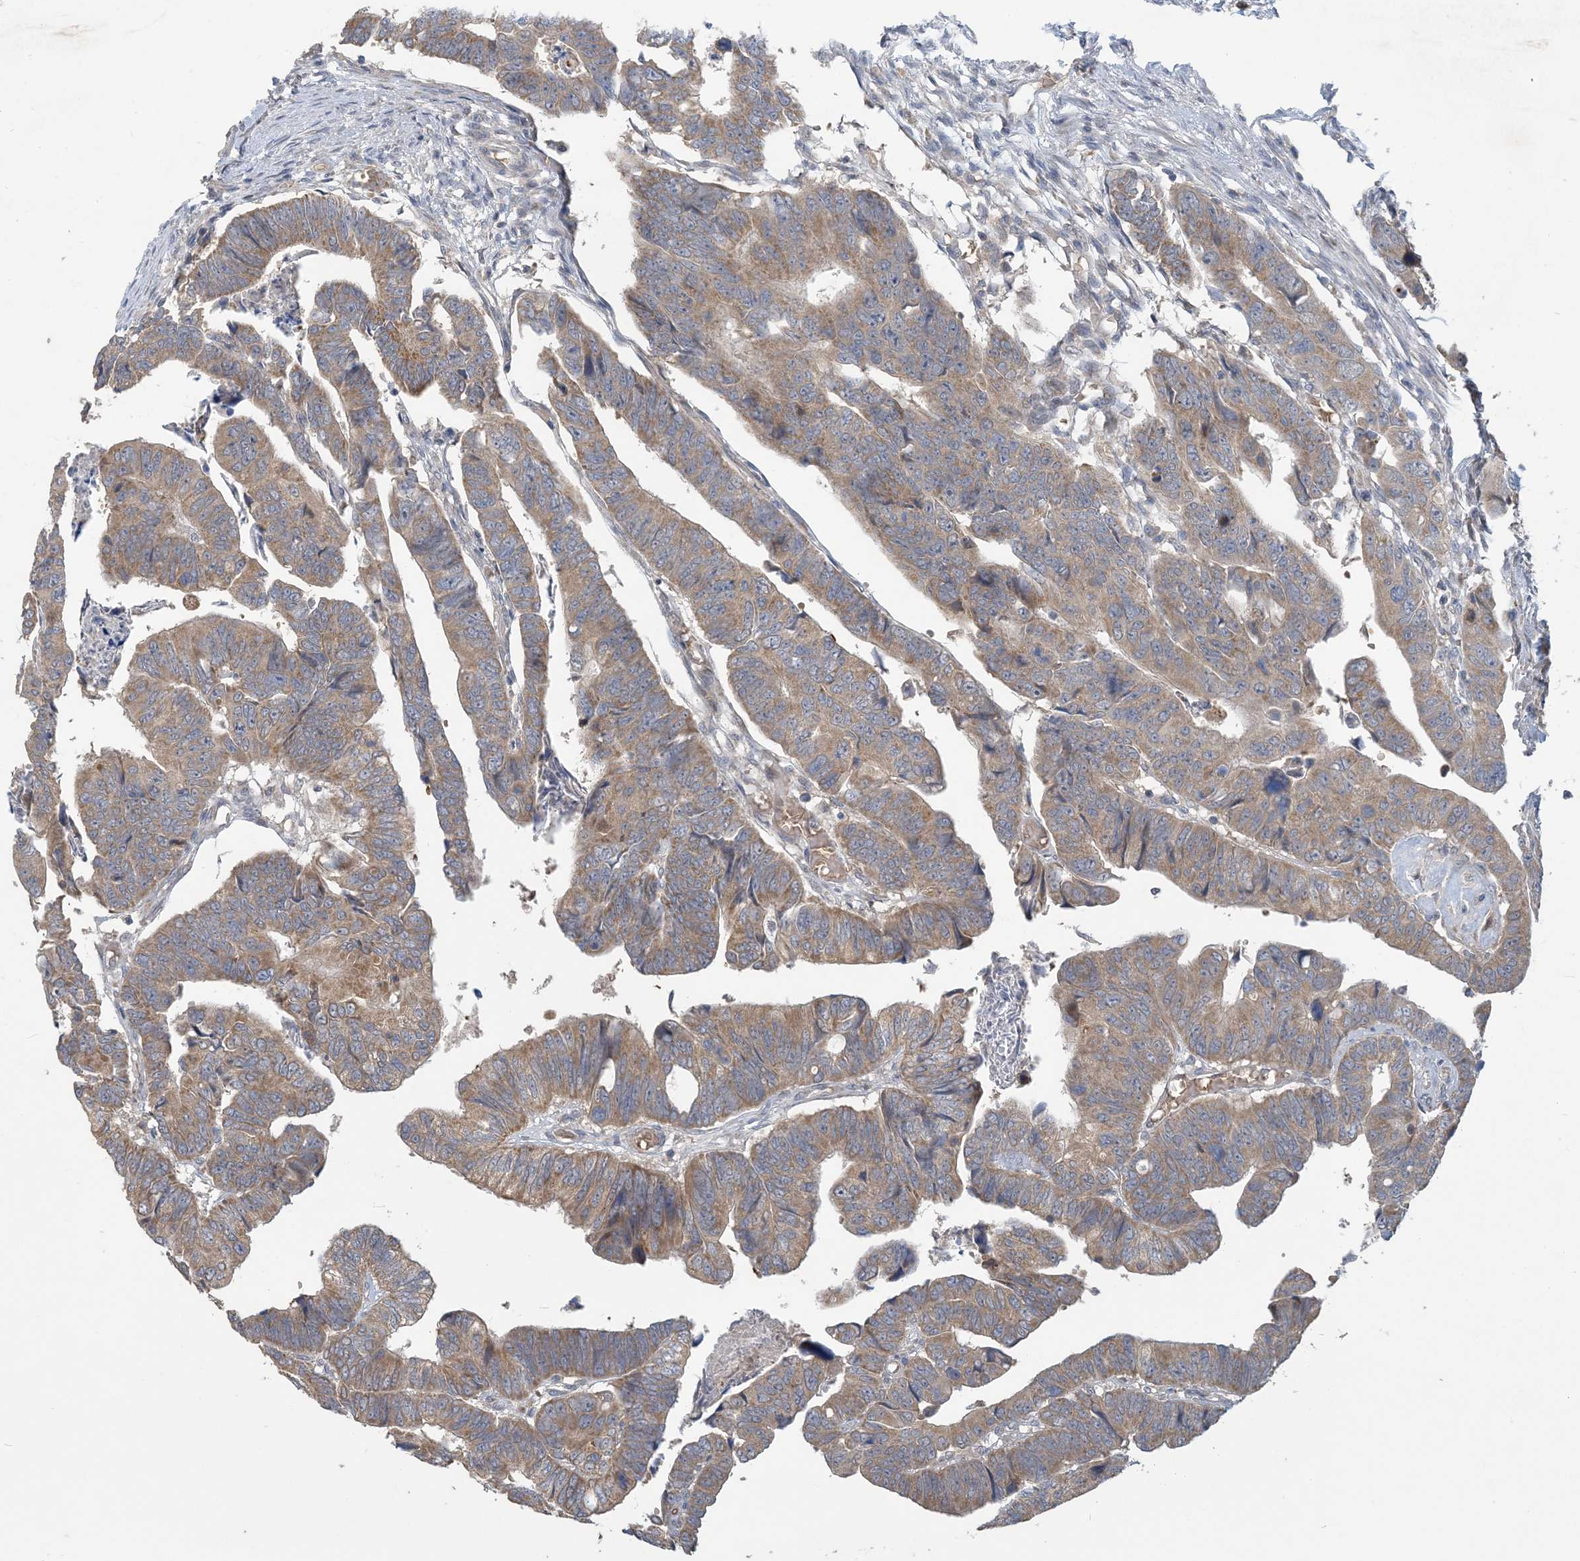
{"staining": {"intensity": "moderate", "quantity": ">75%", "location": "cytoplasmic/membranous"}, "tissue": "colorectal cancer", "cell_type": "Tumor cells", "image_type": "cancer", "snomed": [{"axis": "morphology", "description": "Adenocarcinoma, NOS"}, {"axis": "topography", "description": "Rectum"}], "caption": "A histopathology image of human colorectal adenocarcinoma stained for a protein exhibits moderate cytoplasmic/membranous brown staining in tumor cells.", "gene": "PUSL1", "patient": {"sex": "female", "age": 65}}